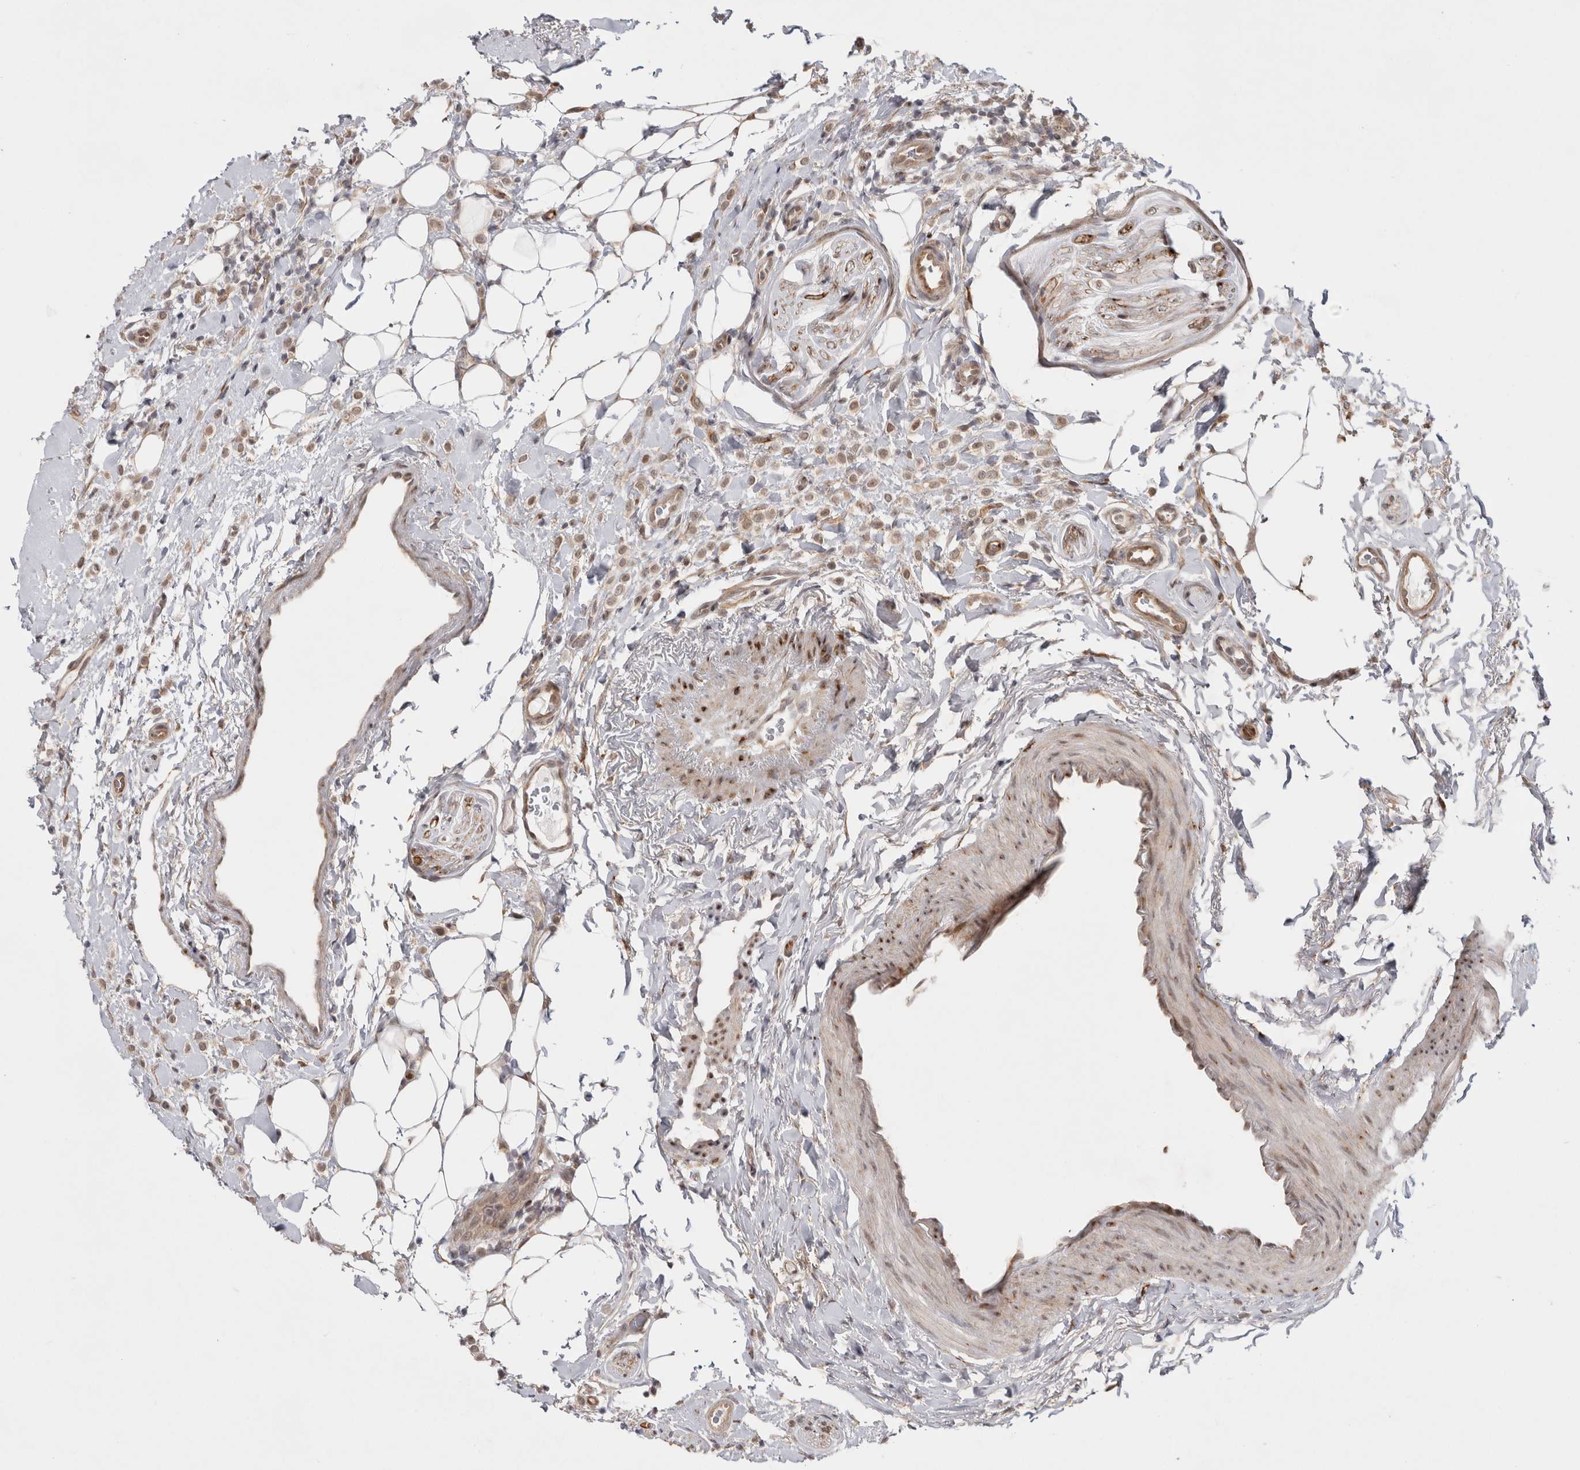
{"staining": {"intensity": "weak", "quantity": ">75%", "location": "nuclear"}, "tissue": "breast cancer", "cell_type": "Tumor cells", "image_type": "cancer", "snomed": [{"axis": "morphology", "description": "Normal tissue, NOS"}, {"axis": "morphology", "description": "Lobular carcinoma"}, {"axis": "topography", "description": "Breast"}], "caption": "DAB immunohistochemical staining of human breast cancer (lobular carcinoma) demonstrates weak nuclear protein staining in approximately >75% of tumor cells.", "gene": "ZNF318", "patient": {"sex": "female", "age": 50}}